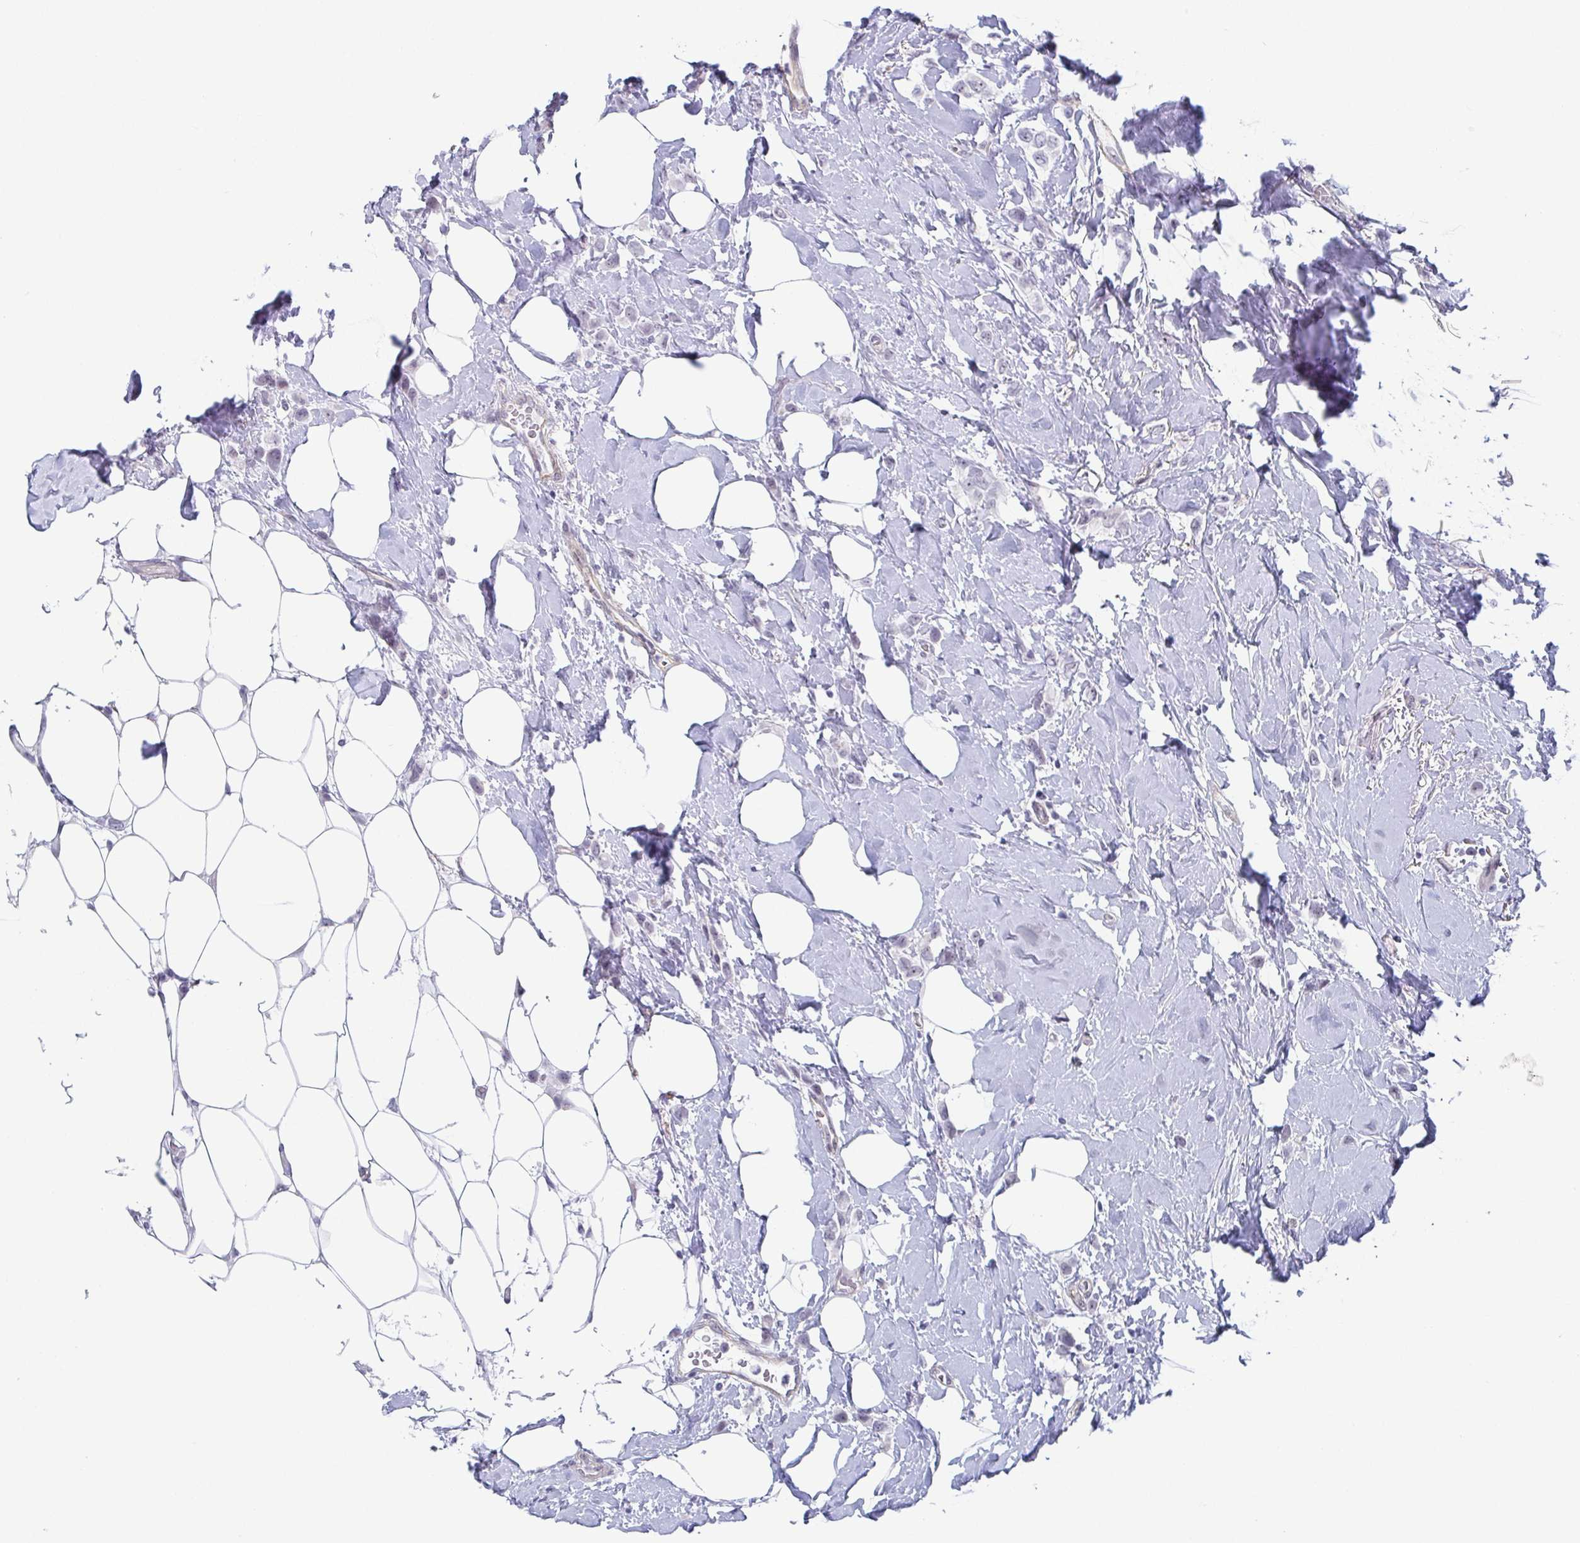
{"staining": {"intensity": "negative", "quantity": "none", "location": "none"}, "tissue": "breast cancer", "cell_type": "Tumor cells", "image_type": "cancer", "snomed": [{"axis": "morphology", "description": "Lobular carcinoma"}, {"axis": "topography", "description": "Breast"}], "caption": "Immunohistochemistry (IHC) photomicrograph of human breast lobular carcinoma stained for a protein (brown), which shows no positivity in tumor cells.", "gene": "EXOSC7", "patient": {"sex": "female", "age": 66}}